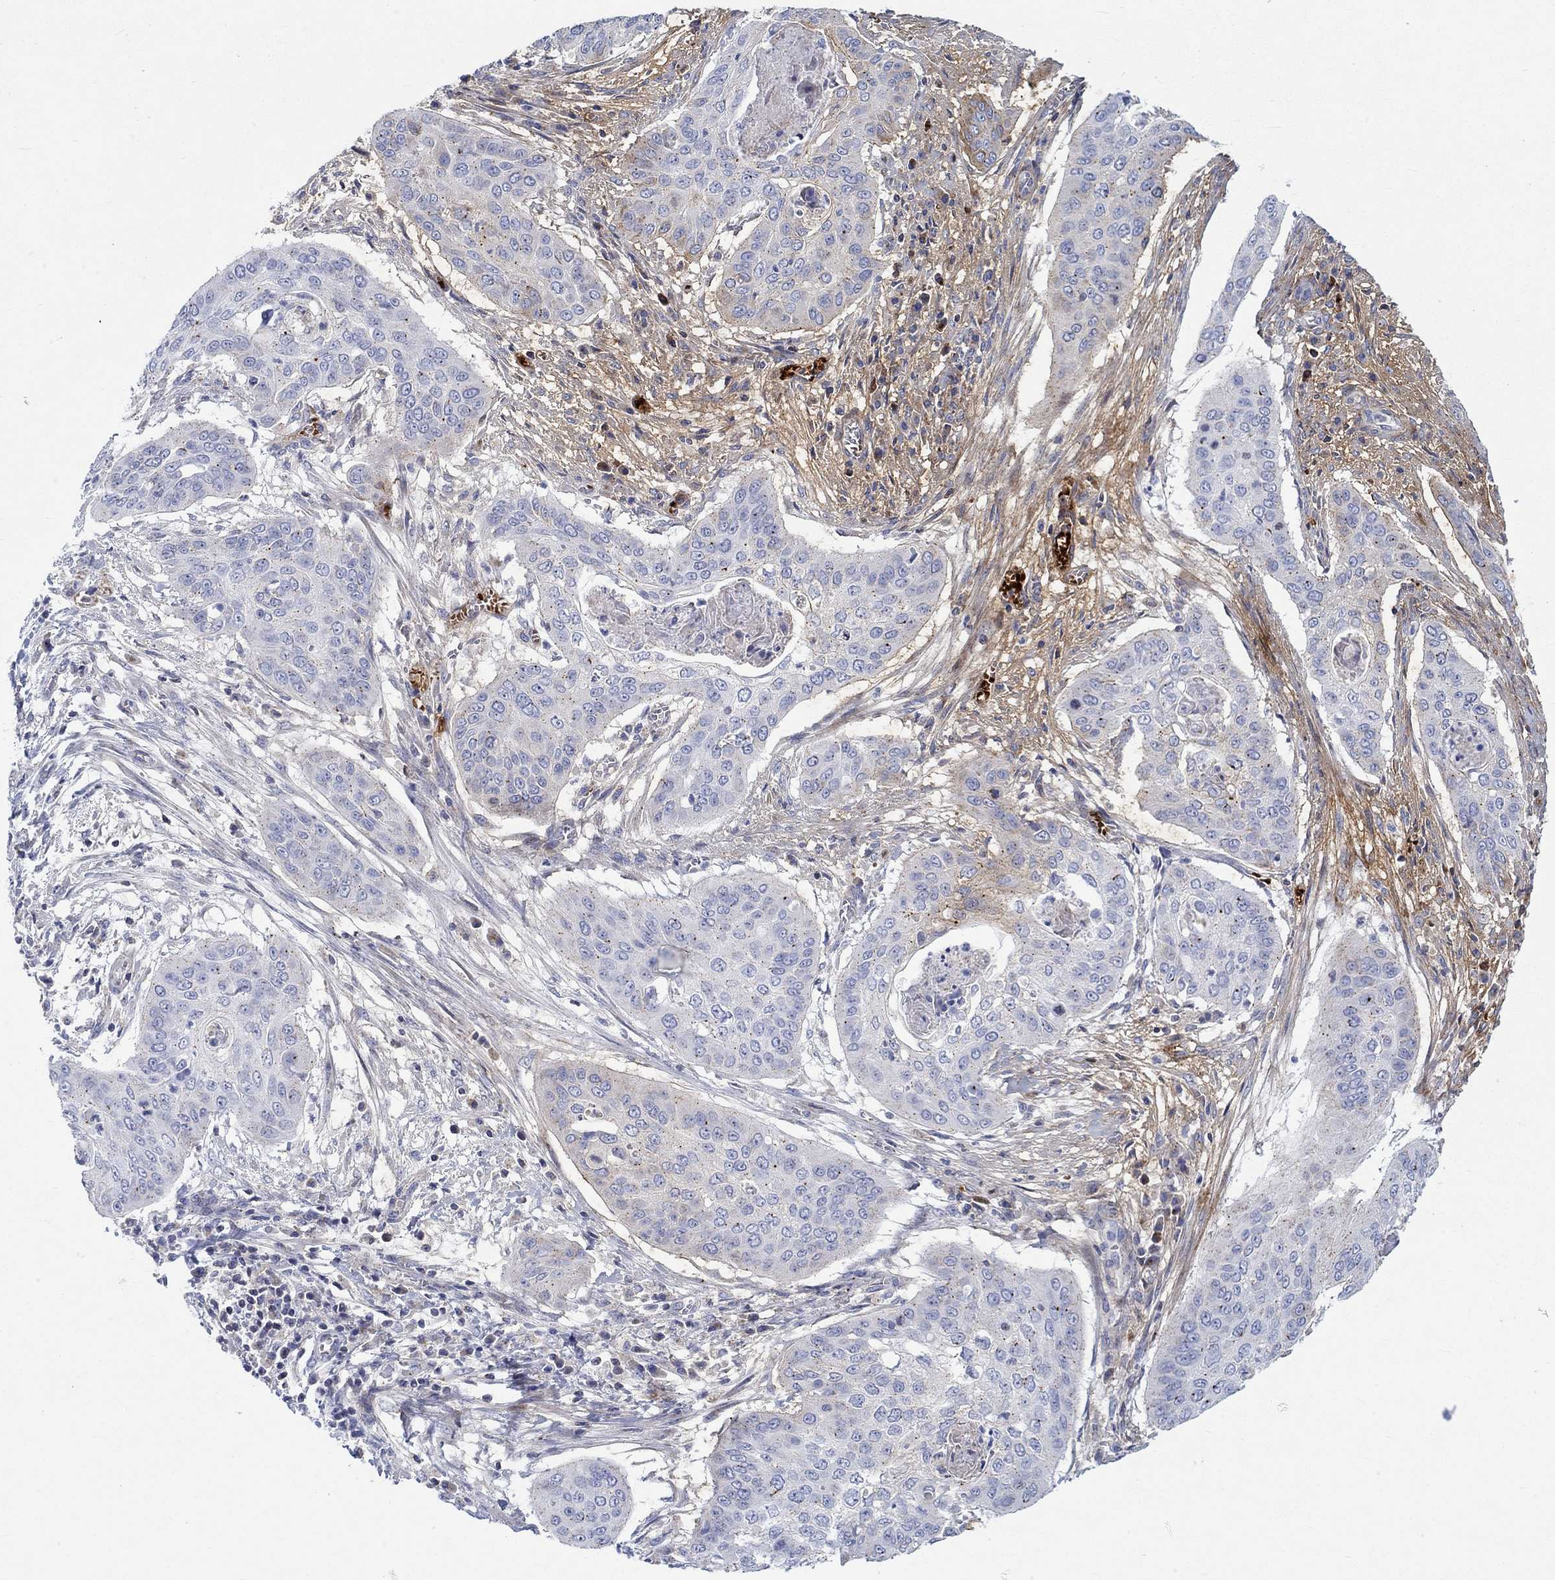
{"staining": {"intensity": "weak", "quantity": "<25%", "location": "cytoplasmic/membranous"}, "tissue": "cervical cancer", "cell_type": "Tumor cells", "image_type": "cancer", "snomed": [{"axis": "morphology", "description": "Squamous cell carcinoma, NOS"}, {"axis": "topography", "description": "Cervix"}], "caption": "IHC histopathology image of neoplastic tissue: human cervical squamous cell carcinoma stained with DAB displays no significant protein staining in tumor cells.", "gene": "NAV3", "patient": {"sex": "female", "age": 39}}